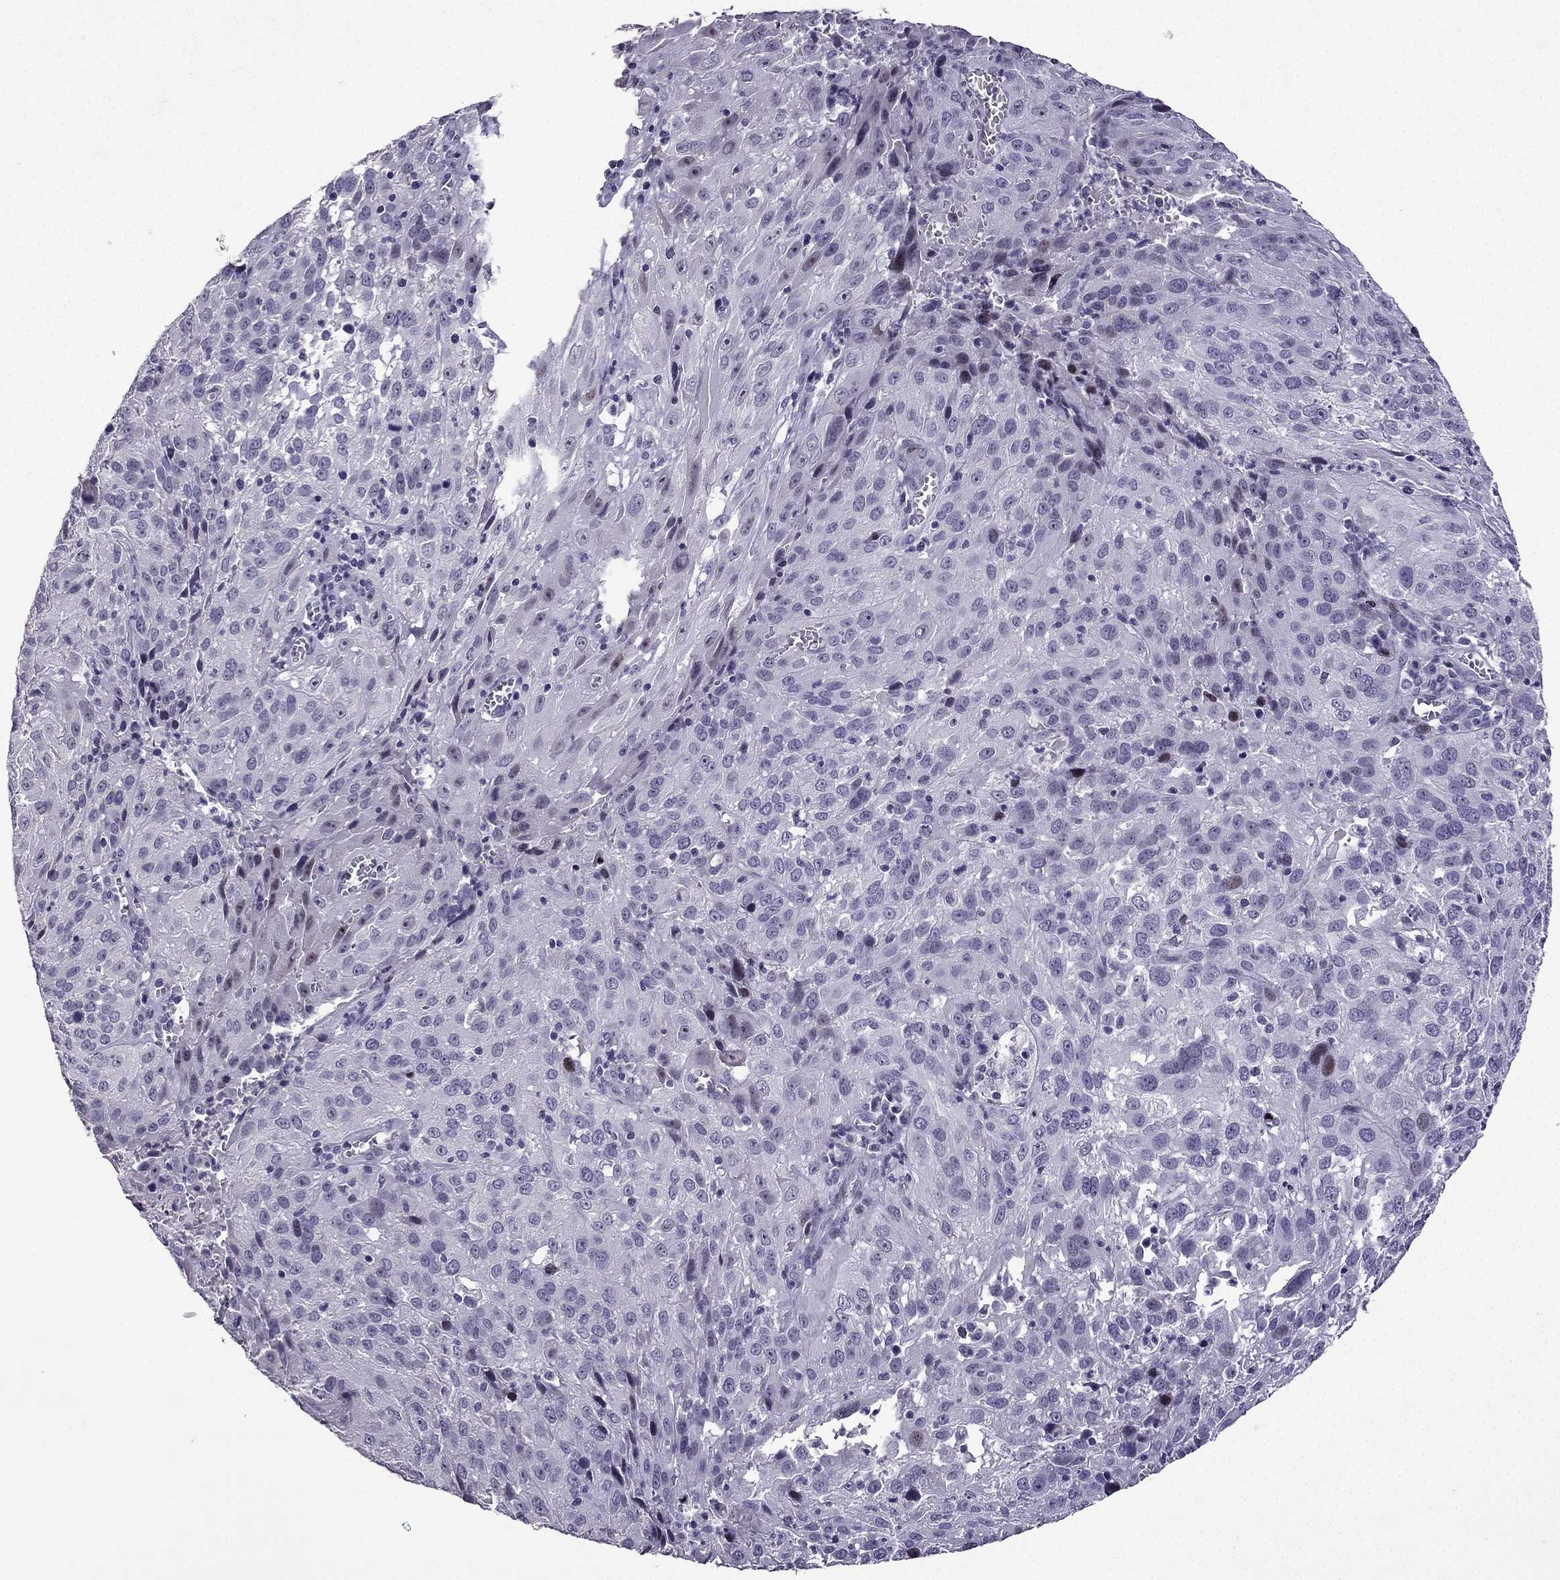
{"staining": {"intensity": "negative", "quantity": "none", "location": "none"}, "tissue": "cervical cancer", "cell_type": "Tumor cells", "image_type": "cancer", "snomed": [{"axis": "morphology", "description": "Squamous cell carcinoma, NOS"}, {"axis": "topography", "description": "Cervix"}], "caption": "Immunohistochemistry image of squamous cell carcinoma (cervical) stained for a protein (brown), which shows no expression in tumor cells.", "gene": "TTN", "patient": {"sex": "female", "age": 32}}